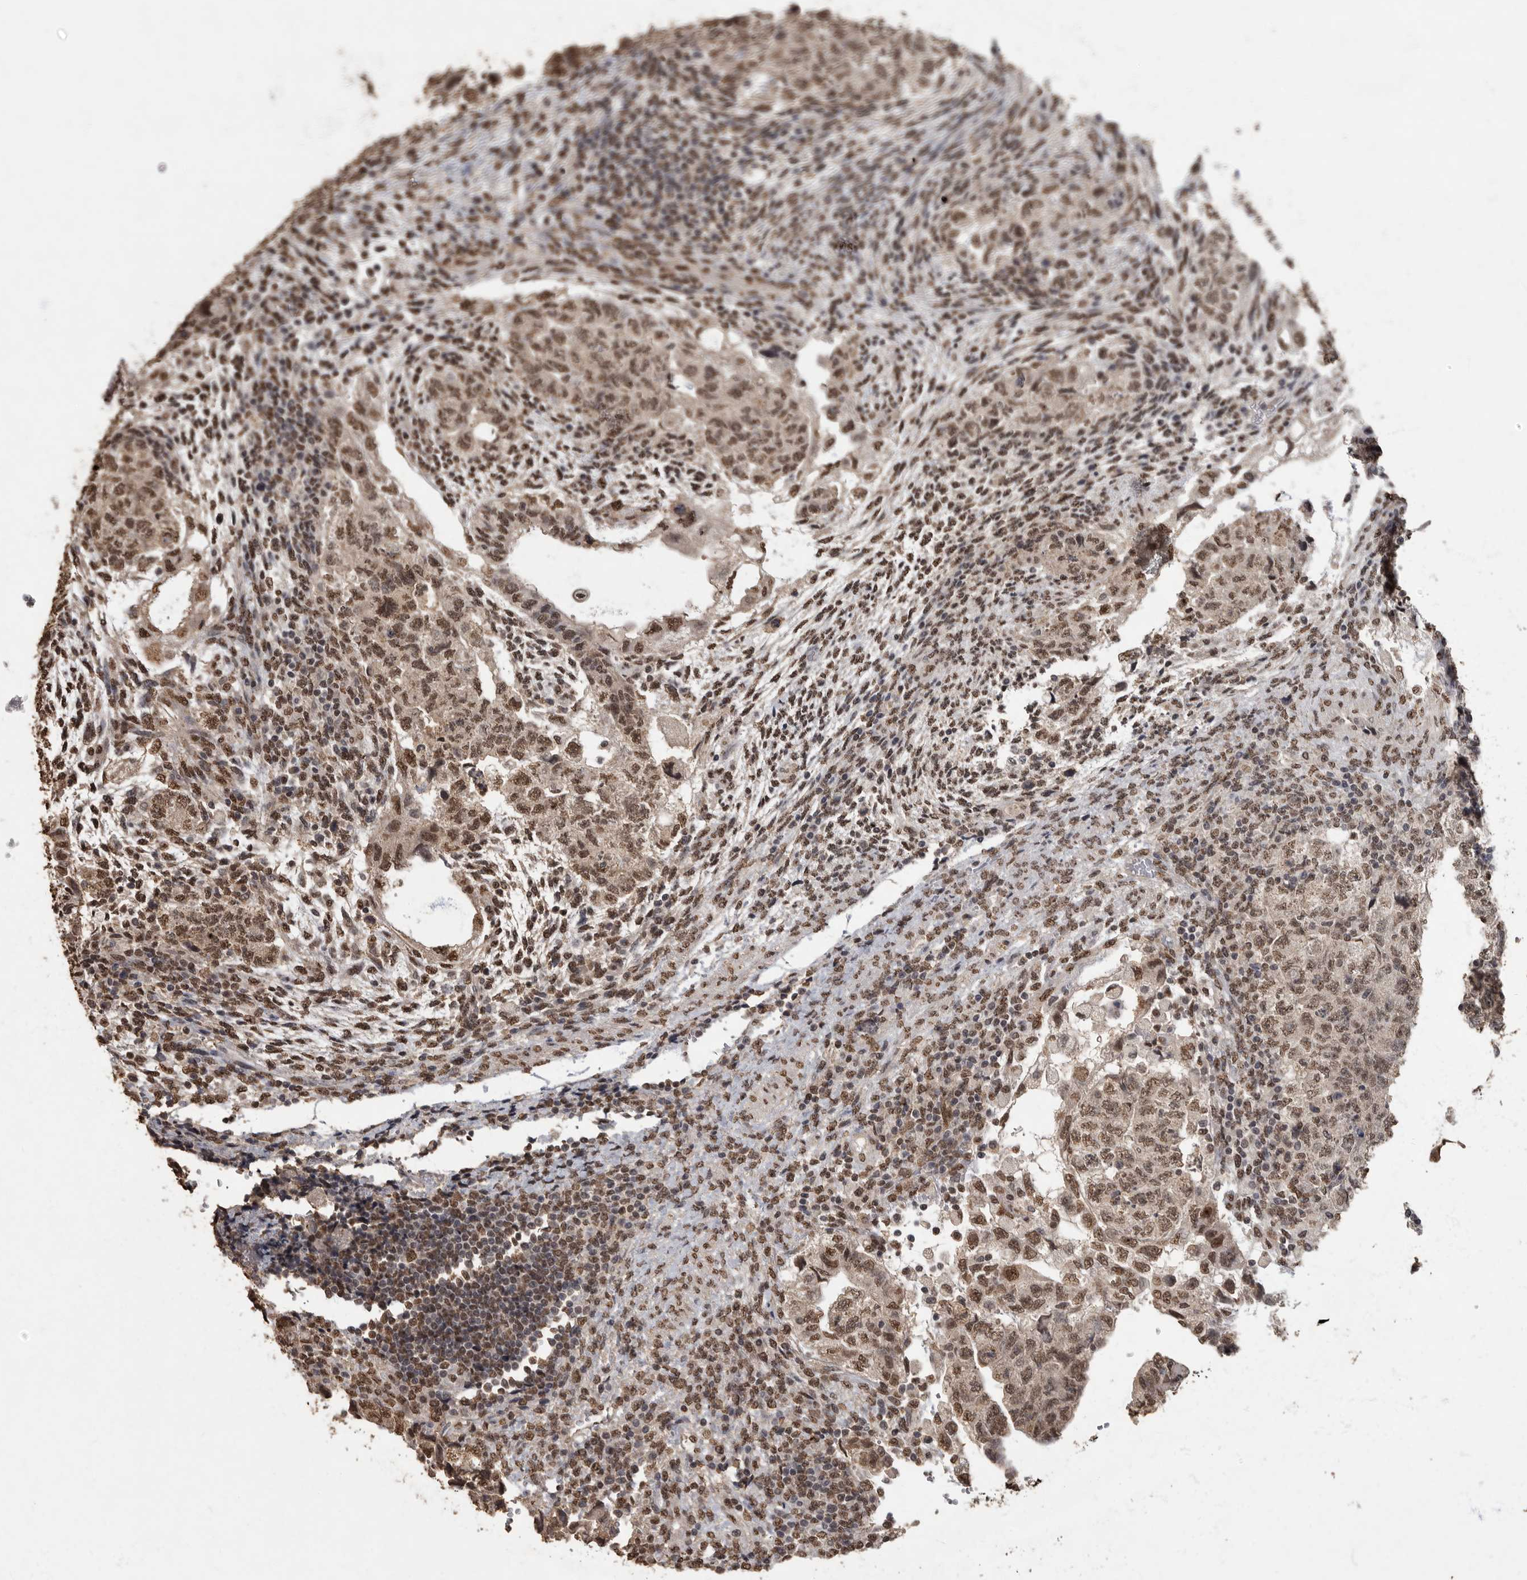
{"staining": {"intensity": "moderate", "quantity": ">75%", "location": "nuclear"}, "tissue": "testis cancer", "cell_type": "Tumor cells", "image_type": "cancer", "snomed": [{"axis": "morphology", "description": "Normal tissue, NOS"}, {"axis": "morphology", "description": "Carcinoma, Embryonal, NOS"}, {"axis": "topography", "description": "Testis"}], "caption": "This is an image of immunohistochemistry staining of testis cancer, which shows moderate staining in the nuclear of tumor cells.", "gene": "NBL1", "patient": {"sex": "male", "age": 36}}